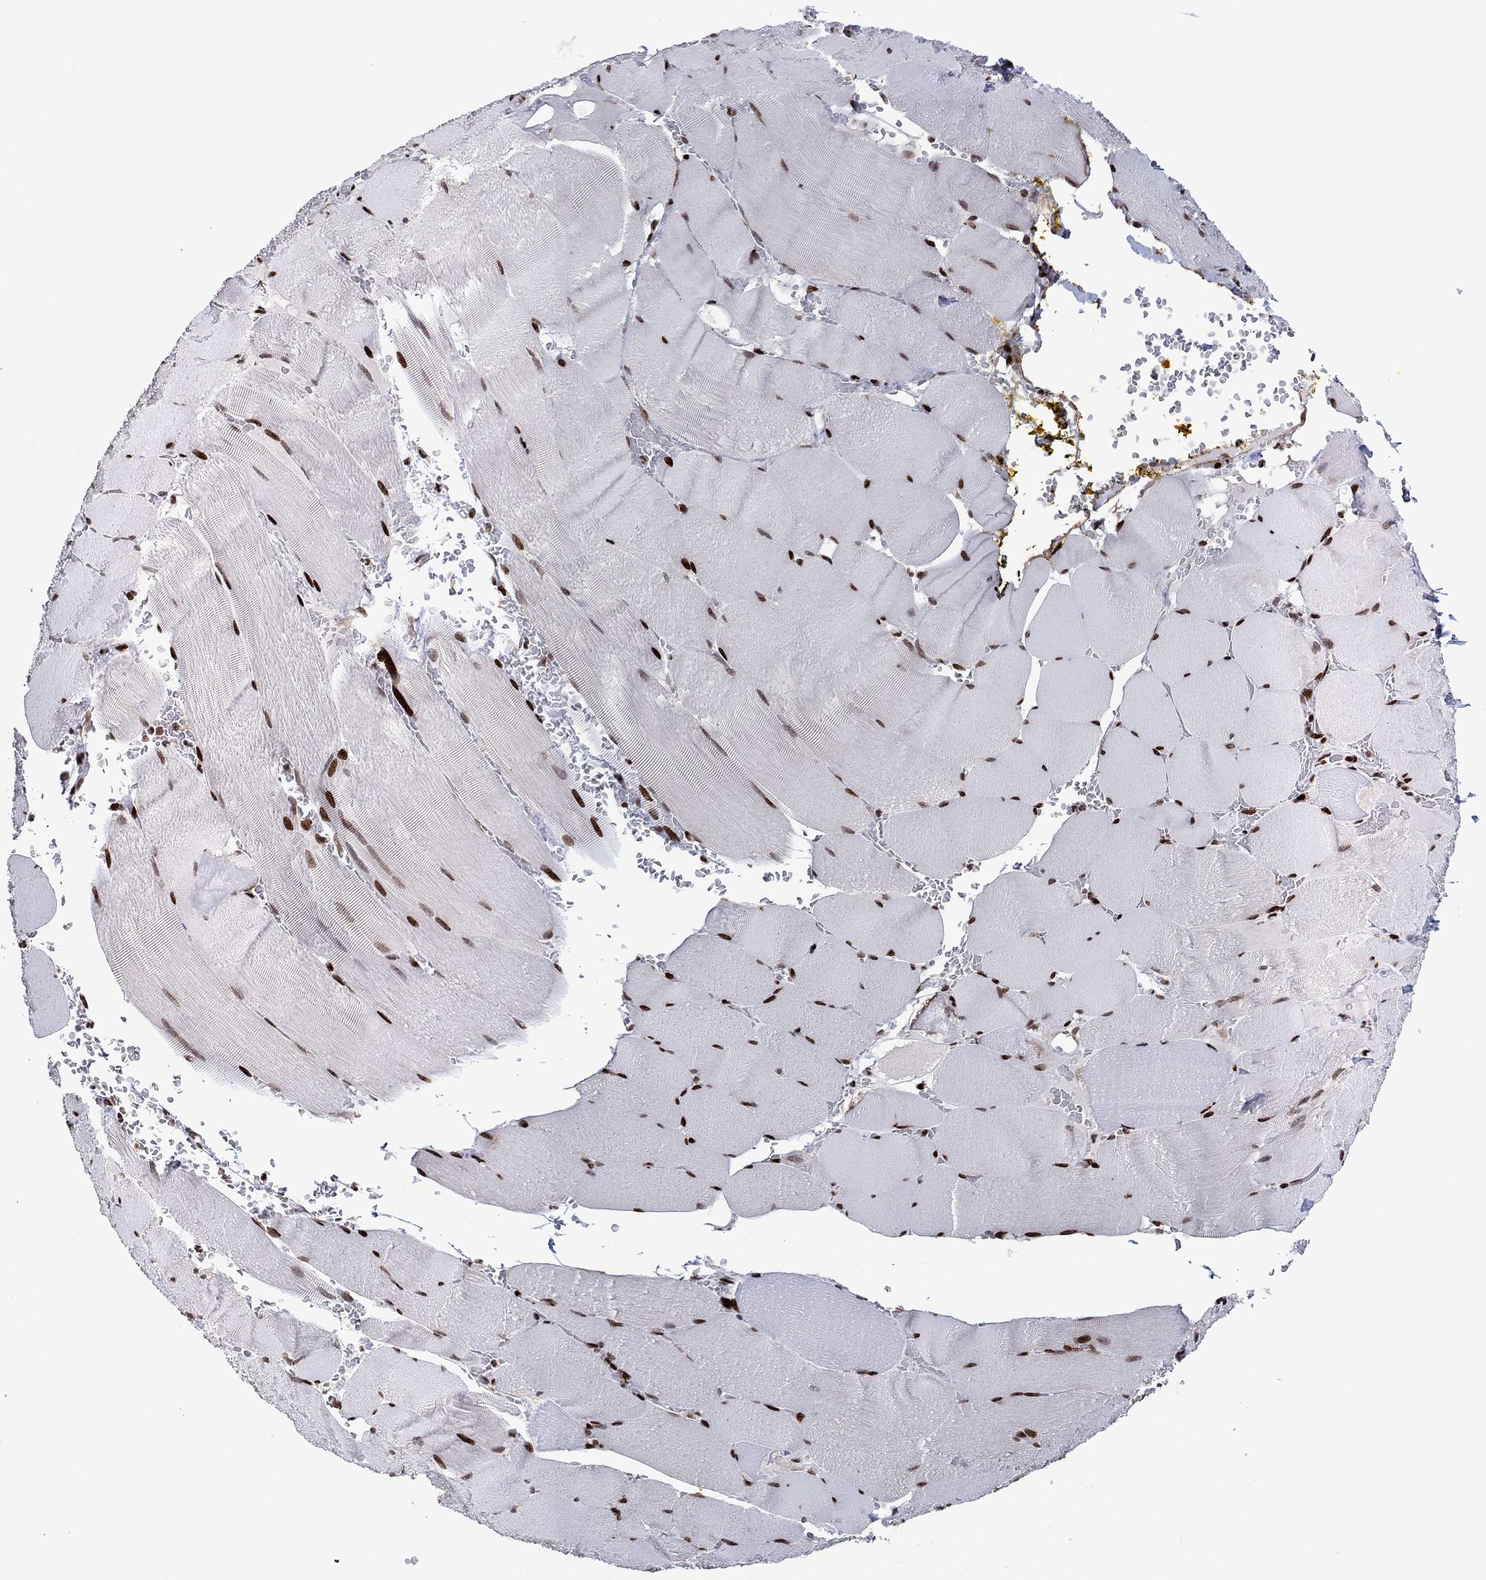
{"staining": {"intensity": "strong", "quantity": "25%-75%", "location": "nuclear"}, "tissue": "skeletal muscle", "cell_type": "Myocytes", "image_type": "normal", "snomed": [{"axis": "morphology", "description": "Normal tissue, NOS"}, {"axis": "topography", "description": "Skeletal muscle"}], "caption": "Skeletal muscle stained with a protein marker demonstrates strong staining in myocytes.", "gene": "SRSF3", "patient": {"sex": "male", "age": 56}}